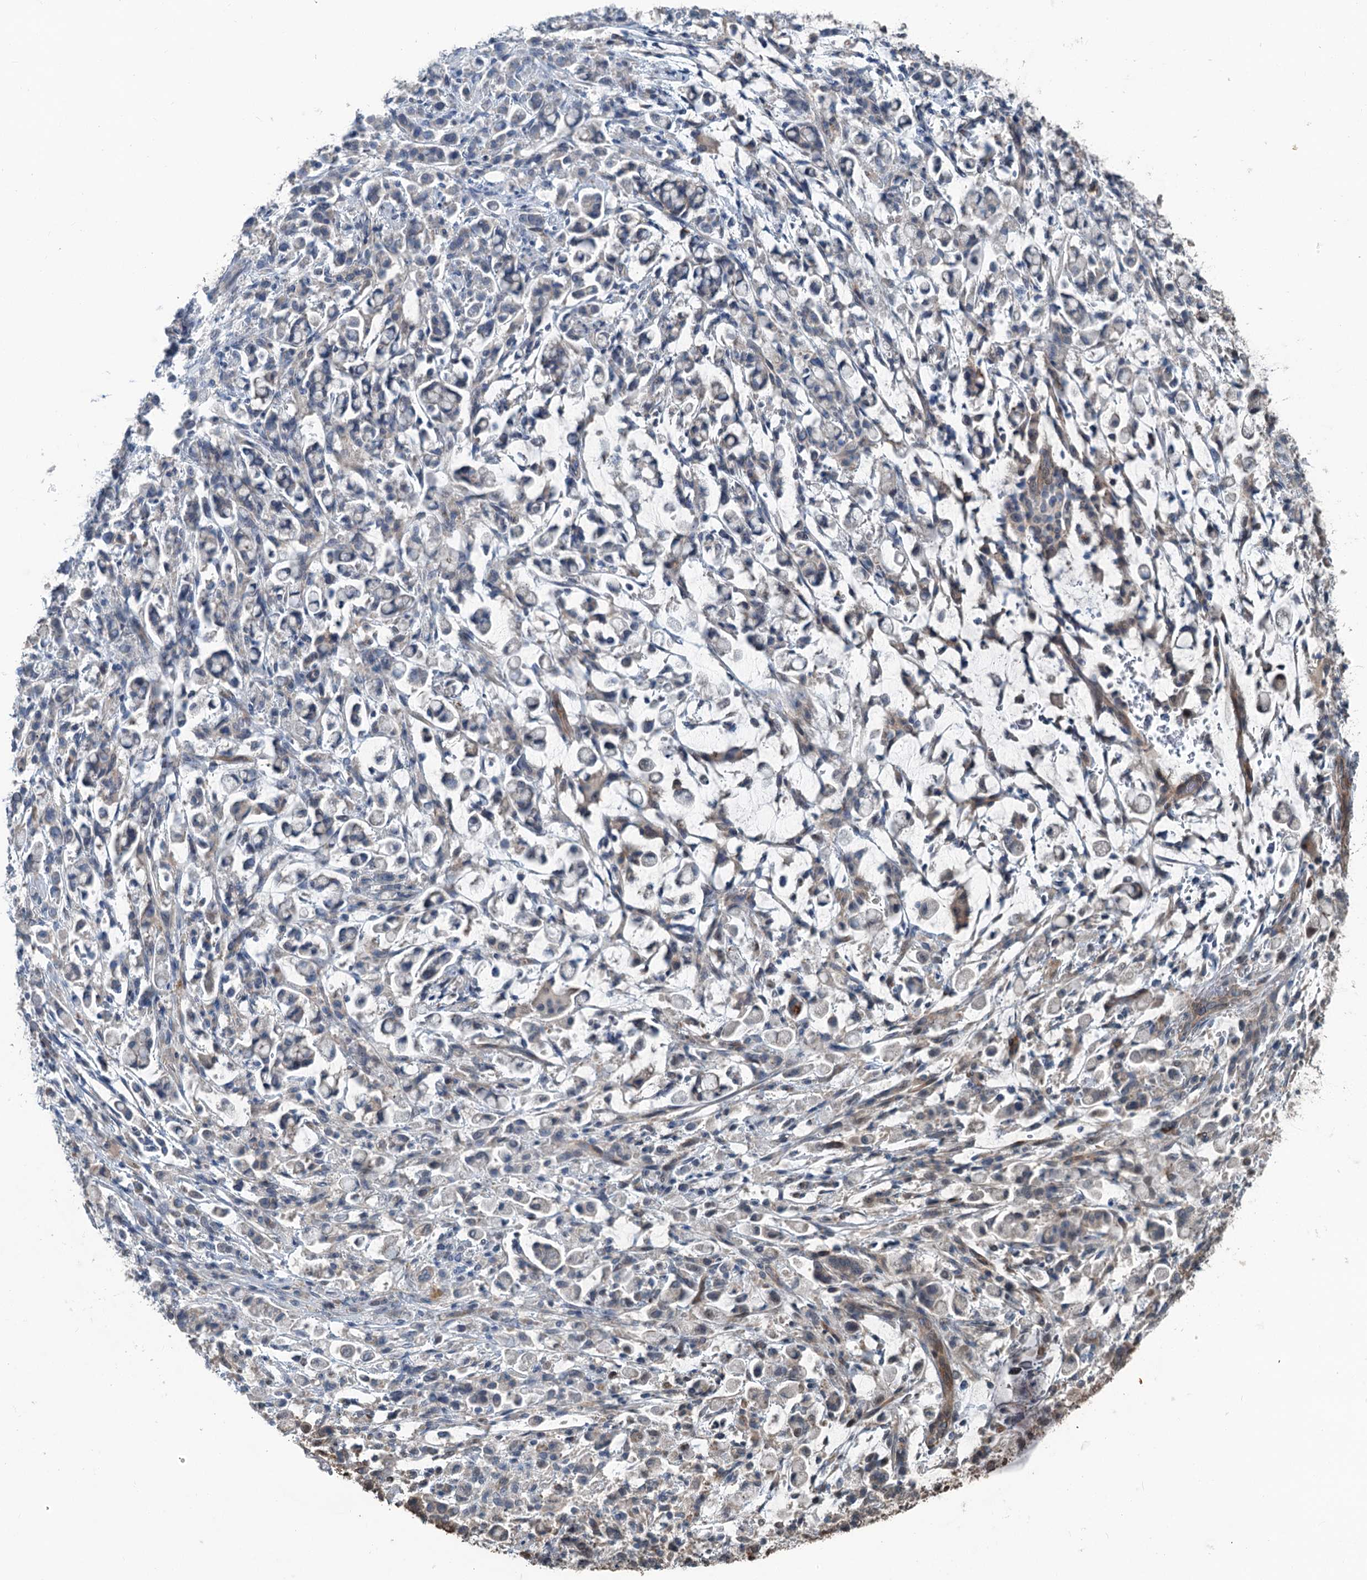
{"staining": {"intensity": "negative", "quantity": "none", "location": "none"}, "tissue": "stomach cancer", "cell_type": "Tumor cells", "image_type": "cancer", "snomed": [{"axis": "morphology", "description": "Adenocarcinoma, NOS"}, {"axis": "topography", "description": "Stomach"}], "caption": "This image is of adenocarcinoma (stomach) stained with immunohistochemistry (IHC) to label a protein in brown with the nuclei are counter-stained blue. There is no positivity in tumor cells.", "gene": "TEDC1", "patient": {"sex": "female", "age": 60}}